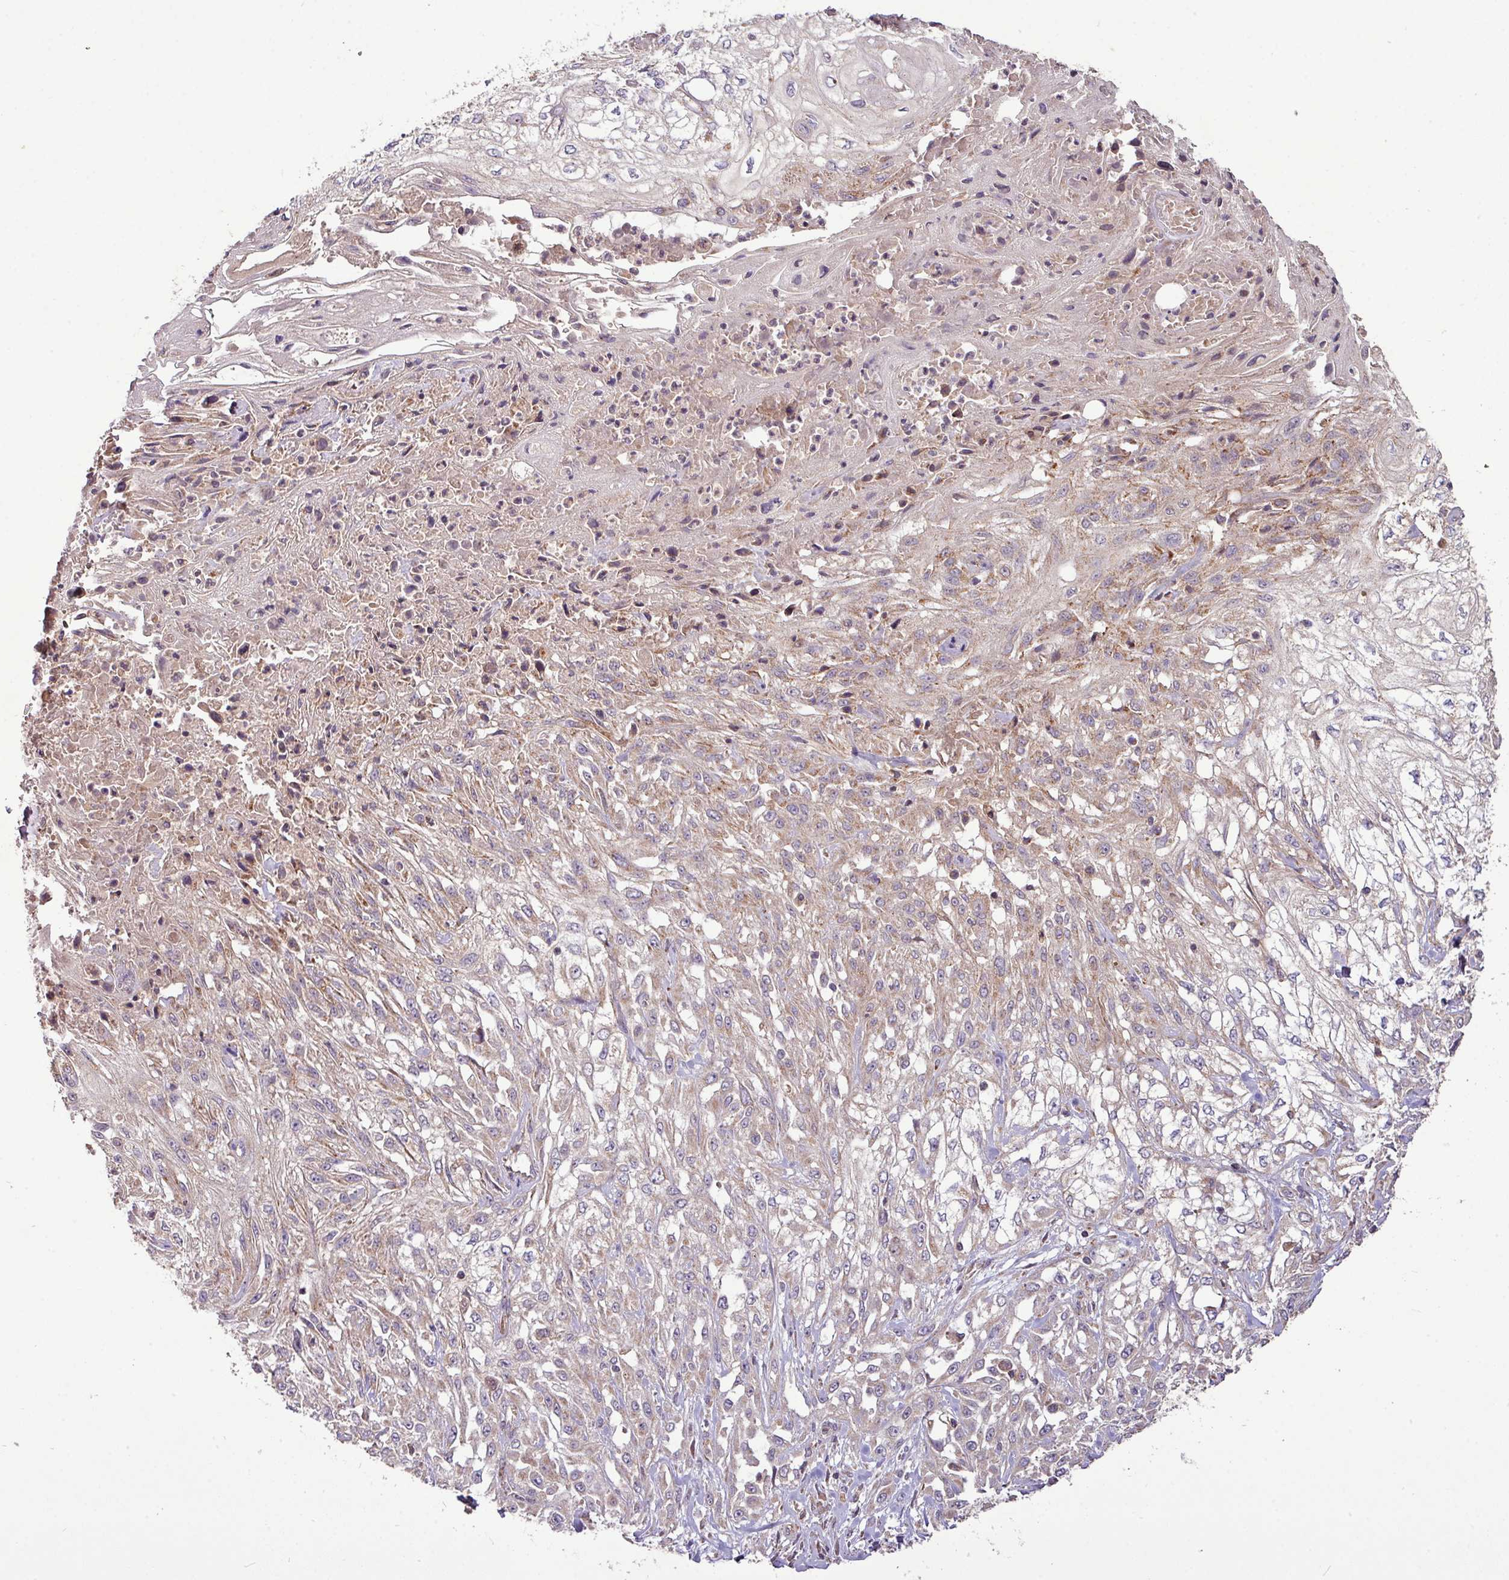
{"staining": {"intensity": "moderate", "quantity": "<25%", "location": "cytoplasmic/membranous"}, "tissue": "skin cancer", "cell_type": "Tumor cells", "image_type": "cancer", "snomed": [{"axis": "morphology", "description": "Squamous cell carcinoma, NOS"}, {"axis": "morphology", "description": "Squamous cell carcinoma, metastatic, NOS"}, {"axis": "topography", "description": "Skin"}, {"axis": "topography", "description": "Lymph node"}], "caption": "This is a histology image of immunohistochemistry (IHC) staining of skin cancer (metastatic squamous cell carcinoma), which shows moderate positivity in the cytoplasmic/membranous of tumor cells.", "gene": "YPEL3", "patient": {"sex": "male", "age": 75}}